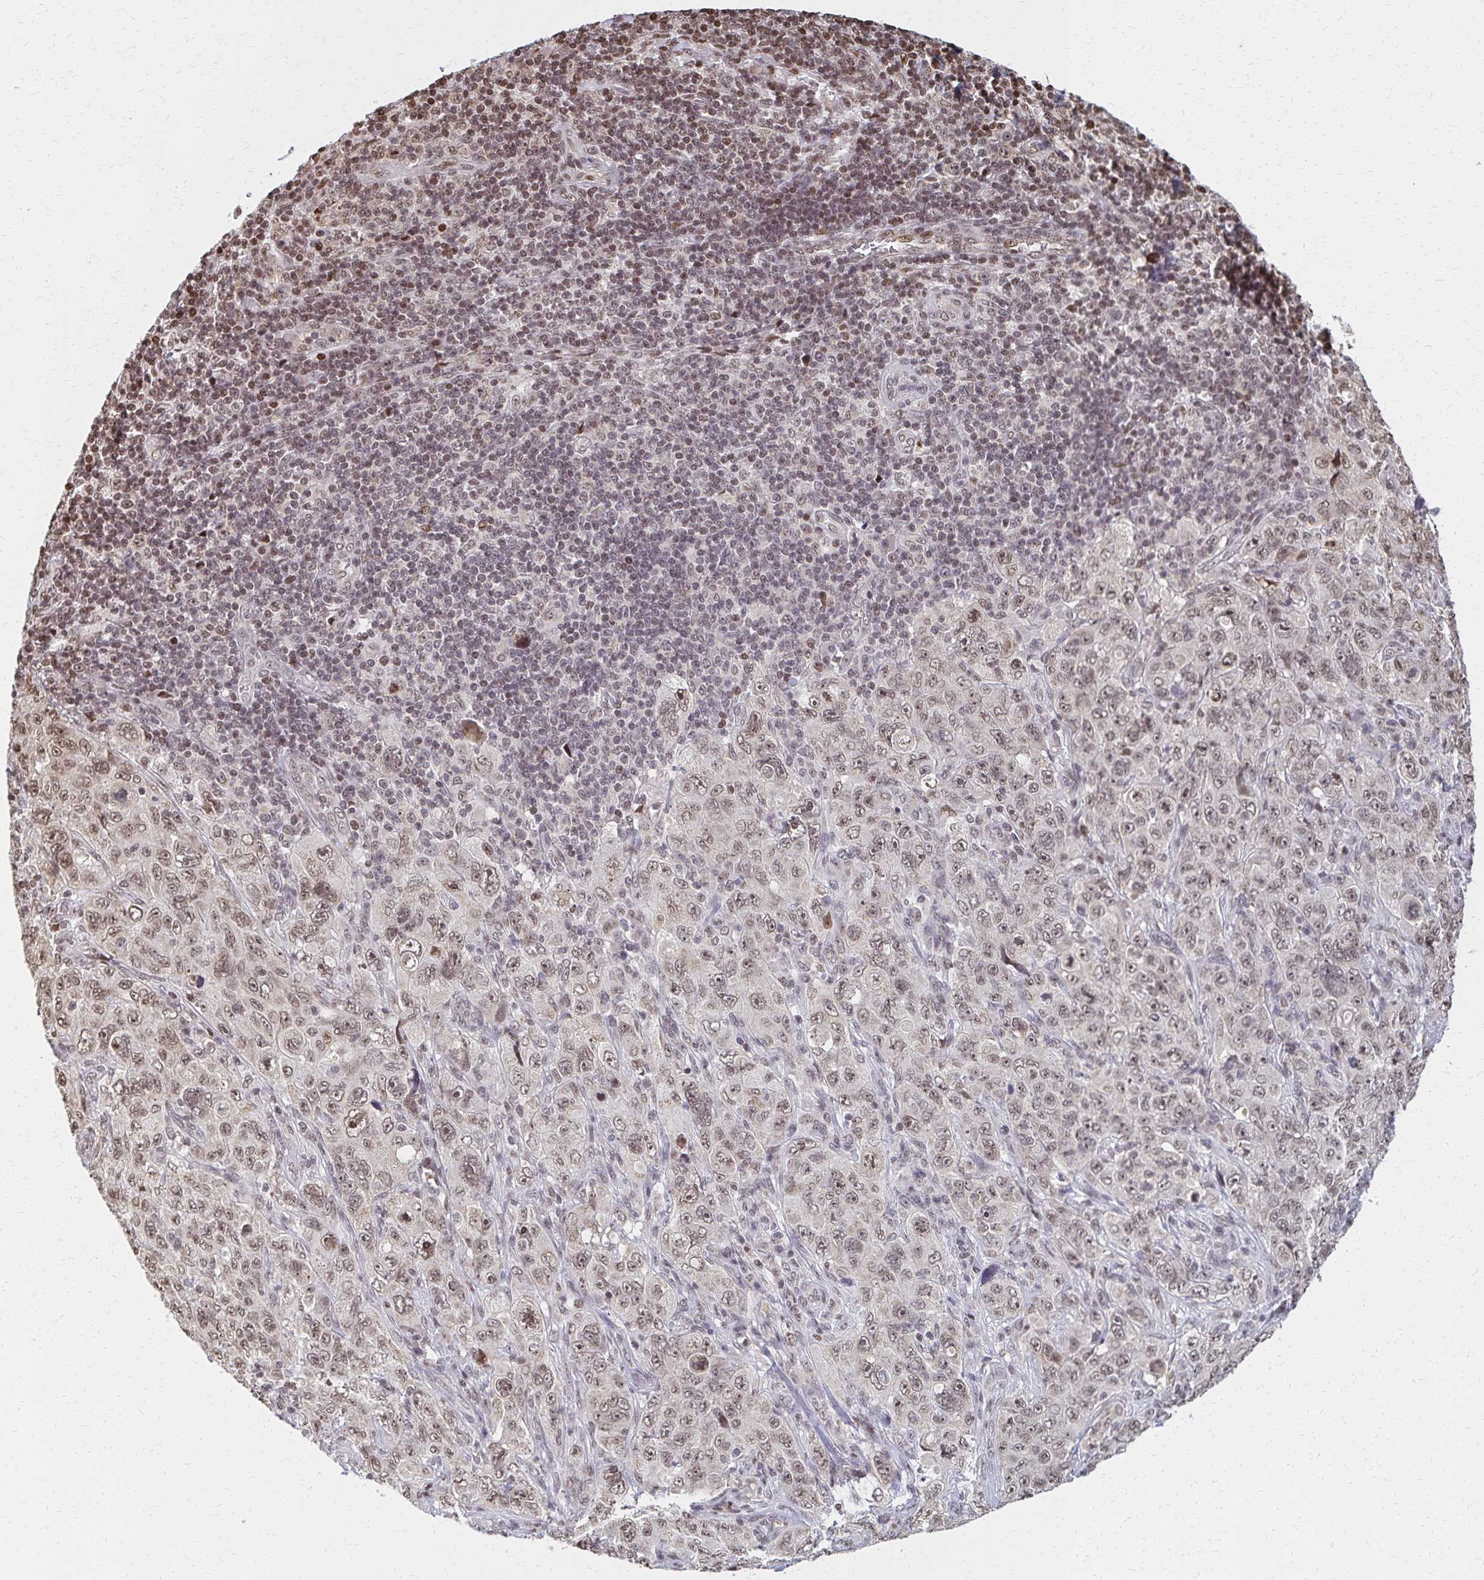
{"staining": {"intensity": "moderate", "quantity": ">75%", "location": "nuclear"}, "tissue": "pancreatic cancer", "cell_type": "Tumor cells", "image_type": "cancer", "snomed": [{"axis": "morphology", "description": "Adenocarcinoma, NOS"}, {"axis": "topography", "description": "Pancreas"}], "caption": "Immunohistochemical staining of pancreatic adenocarcinoma shows medium levels of moderate nuclear expression in approximately >75% of tumor cells. The protein is shown in brown color, while the nuclei are stained blue.", "gene": "HOXA9", "patient": {"sex": "male", "age": 68}}